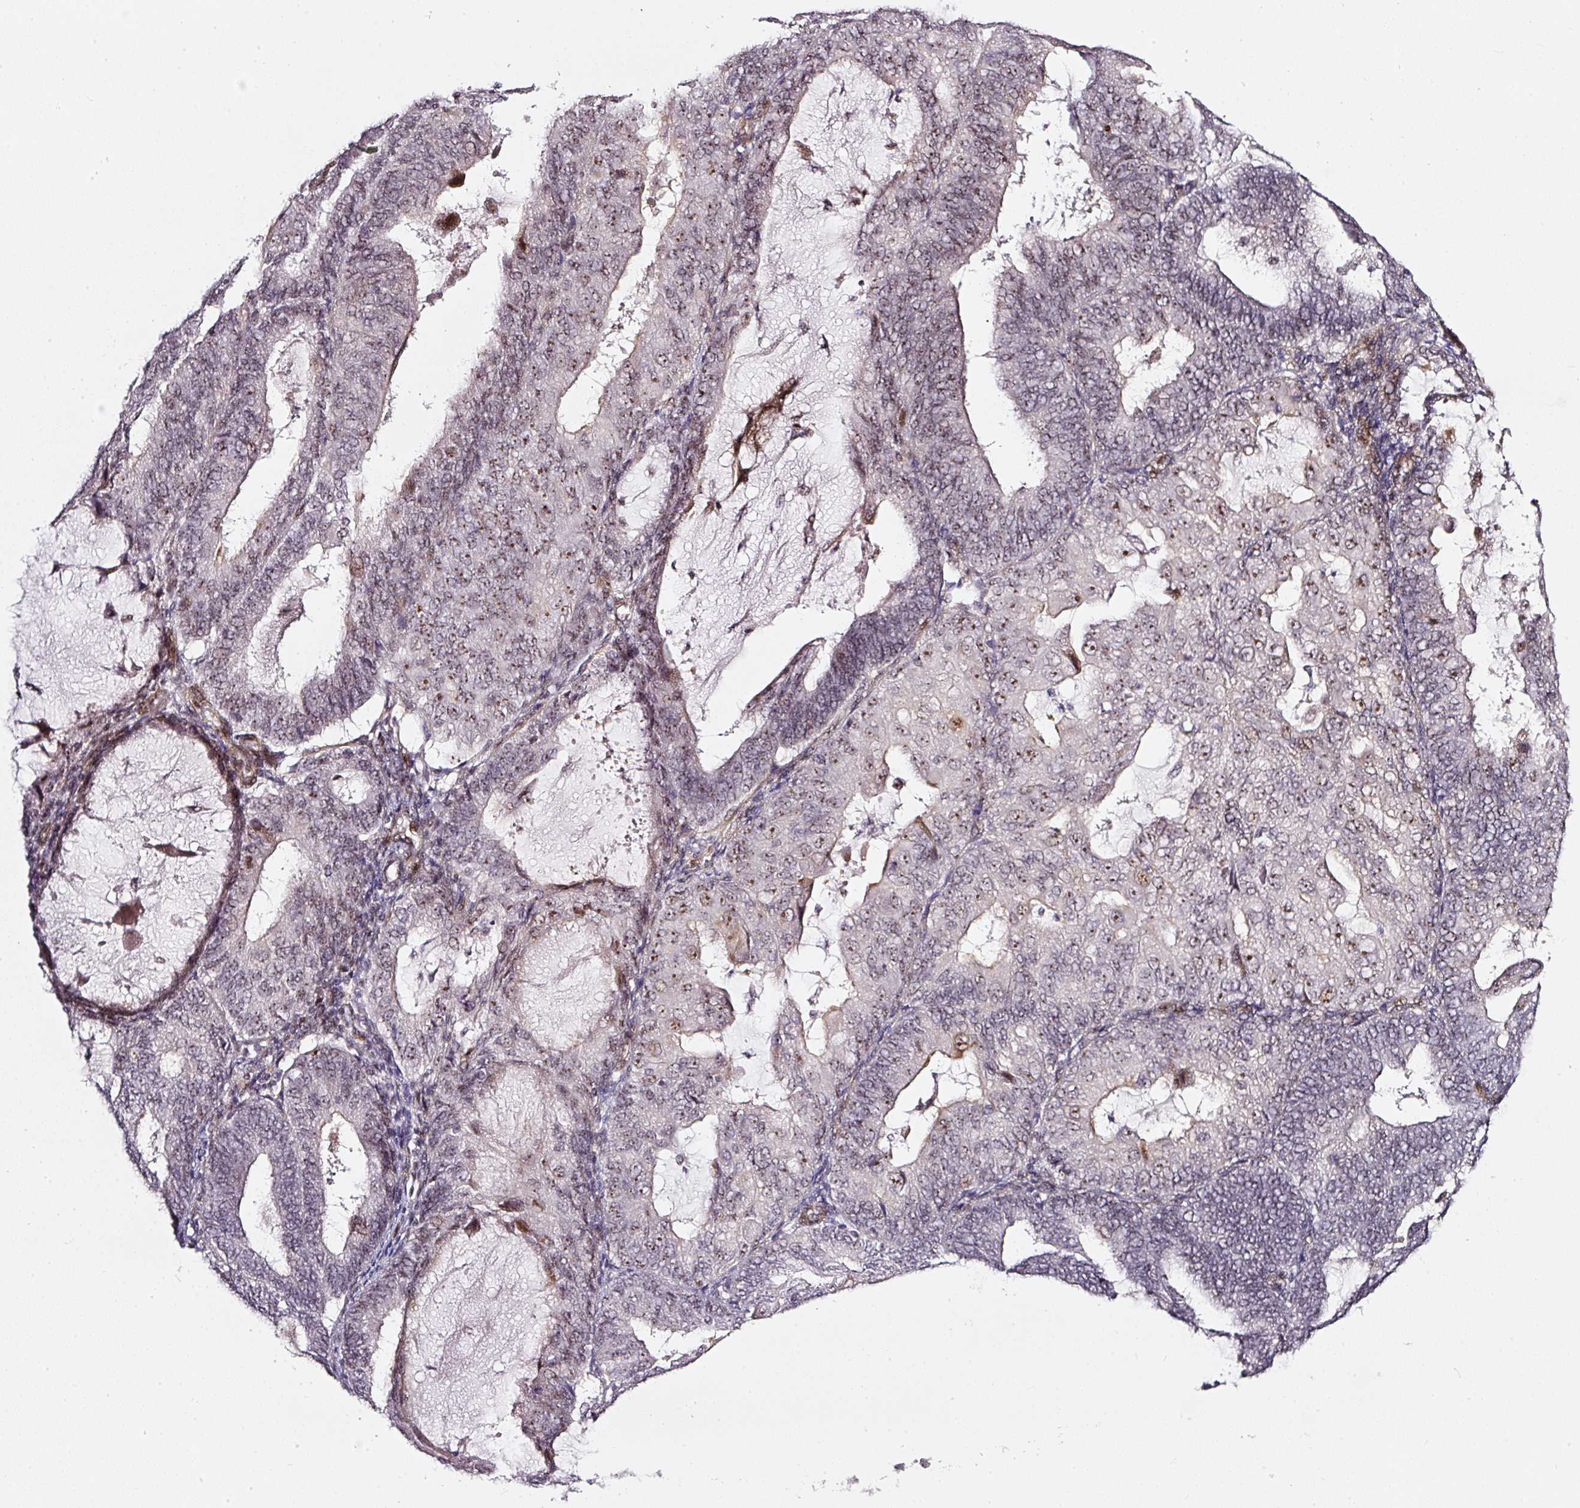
{"staining": {"intensity": "moderate", "quantity": "25%-75%", "location": "nuclear"}, "tissue": "endometrial cancer", "cell_type": "Tumor cells", "image_type": "cancer", "snomed": [{"axis": "morphology", "description": "Adenocarcinoma, NOS"}, {"axis": "topography", "description": "Endometrium"}], "caption": "Moderate nuclear expression is identified in about 25%-75% of tumor cells in endometrial adenocarcinoma.", "gene": "MXRA8", "patient": {"sex": "female", "age": 81}}